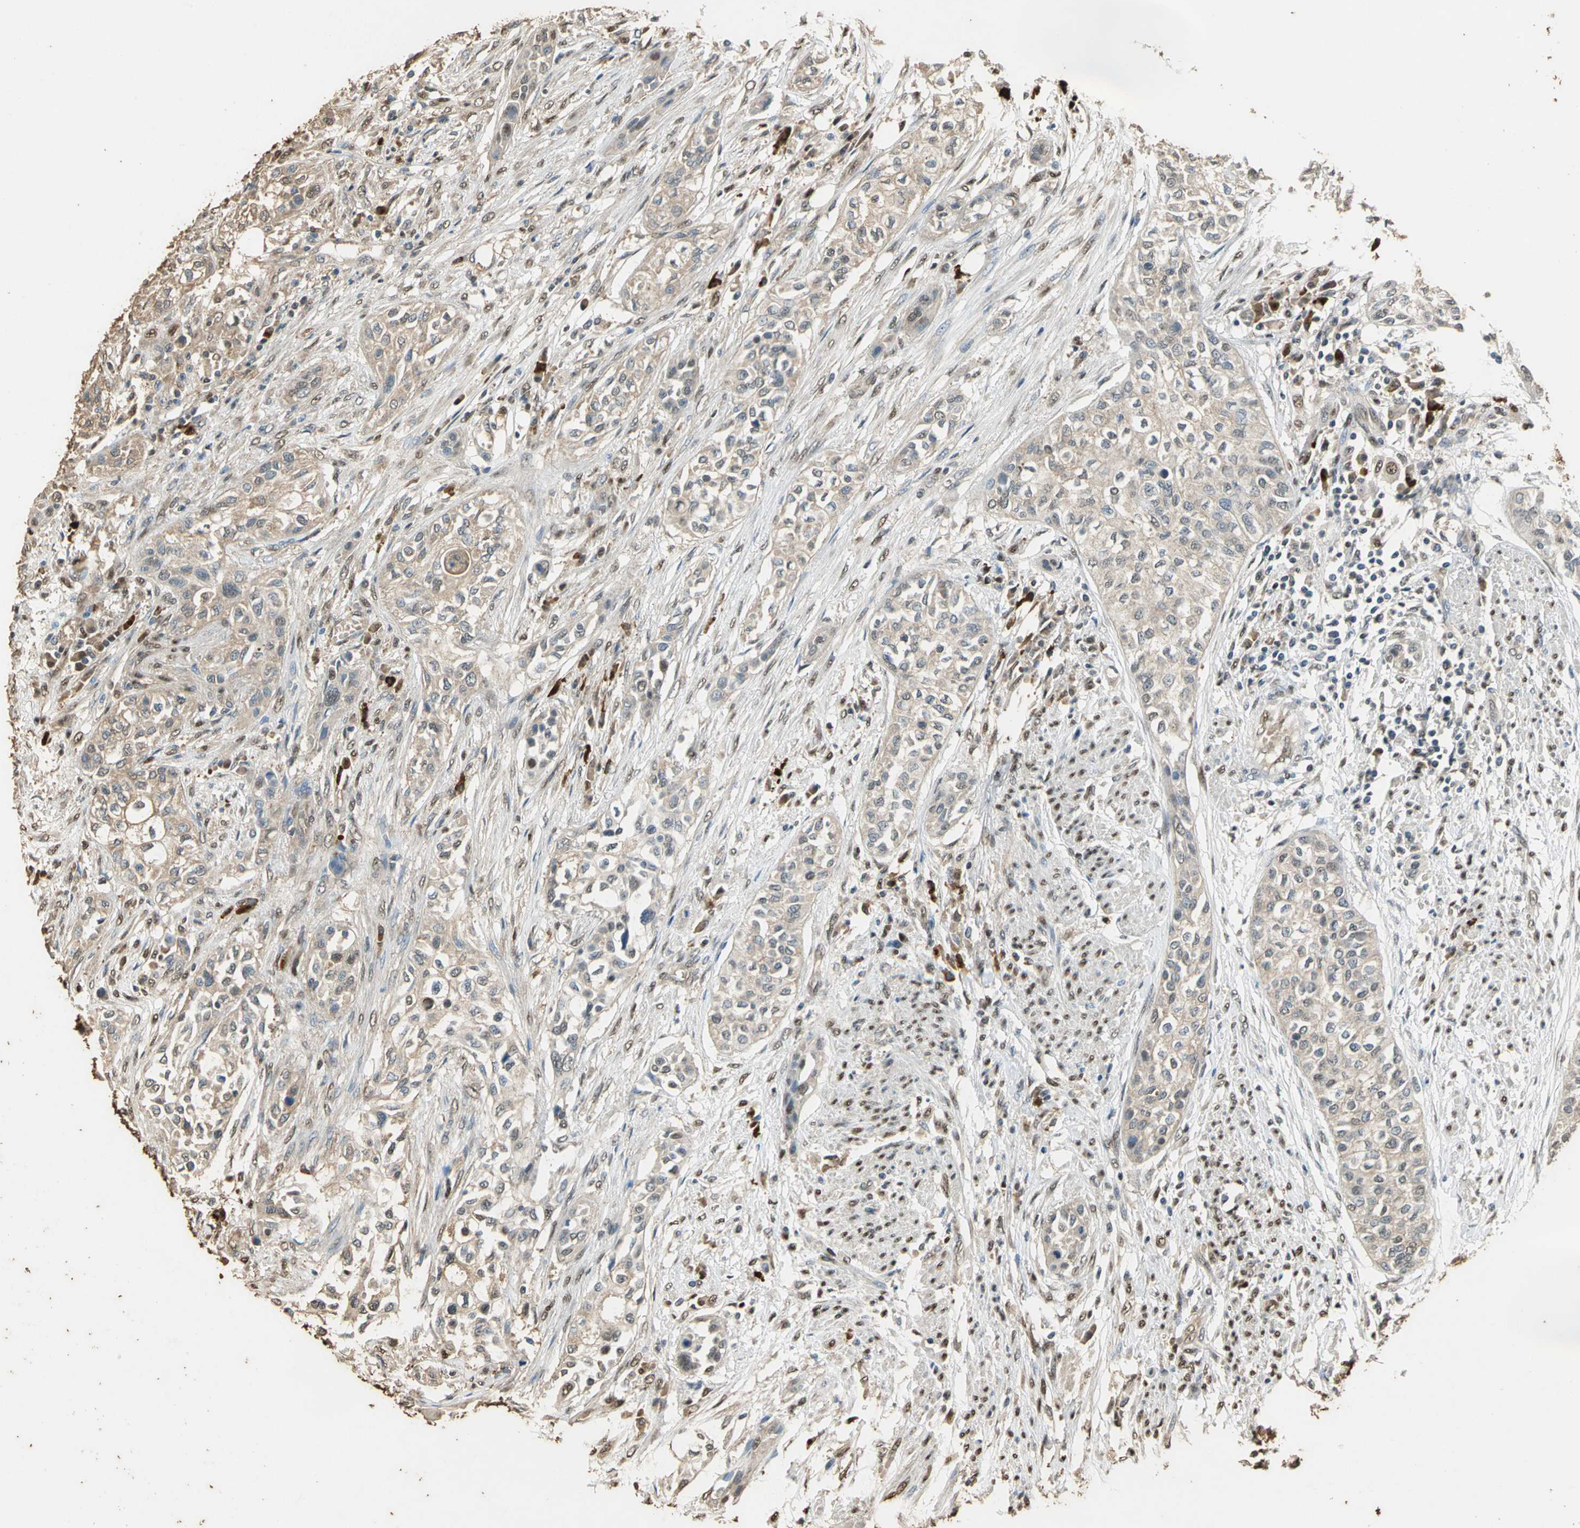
{"staining": {"intensity": "weak", "quantity": ">75%", "location": "cytoplasmic/membranous"}, "tissue": "urothelial cancer", "cell_type": "Tumor cells", "image_type": "cancer", "snomed": [{"axis": "morphology", "description": "Urothelial carcinoma, High grade"}, {"axis": "topography", "description": "Urinary bladder"}], "caption": "A low amount of weak cytoplasmic/membranous positivity is seen in about >75% of tumor cells in high-grade urothelial carcinoma tissue. The protein of interest is stained brown, and the nuclei are stained in blue (DAB IHC with brightfield microscopy, high magnification).", "gene": "GAPDH", "patient": {"sex": "male", "age": 74}}